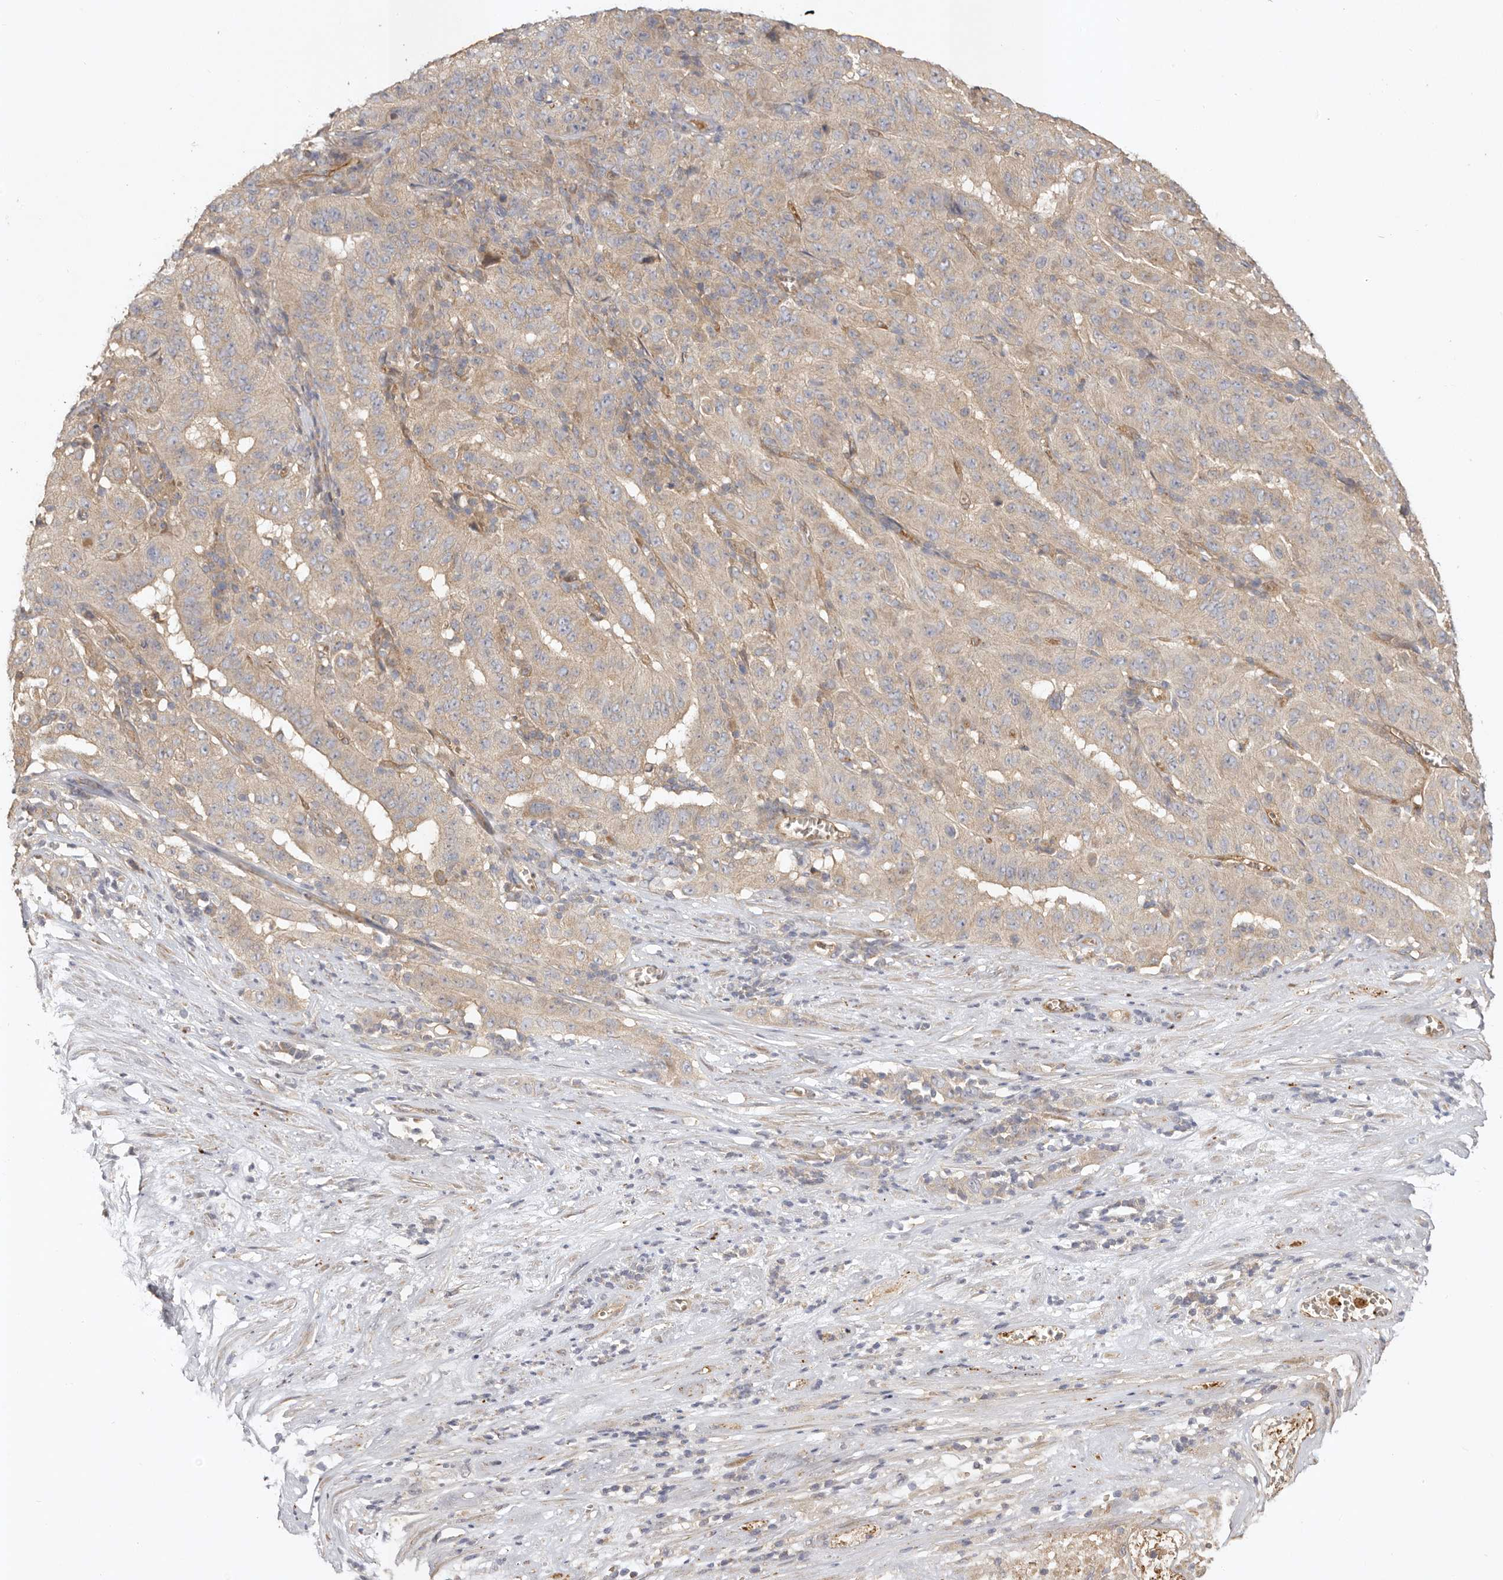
{"staining": {"intensity": "weak", "quantity": ">75%", "location": "cytoplasmic/membranous"}, "tissue": "pancreatic cancer", "cell_type": "Tumor cells", "image_type": "cancer", "snomed": [{"axis": "morphology", "description": "Adenocarcinoma, NOS"}, {"axis": "topography", "description": "Pancreas"}], "caption": "Pancreatic cancer tissue shows weak cytoplasmic/membranous expression in about >75% of tumor cells, visualized by immunohistochemistry. (DAB (3,3'-diaminobenzidine) = brown stain, brightfield microscopy at high magnification).", "gene": "ADAMTS9", "patient": {"sex": "male", "age": 63}}